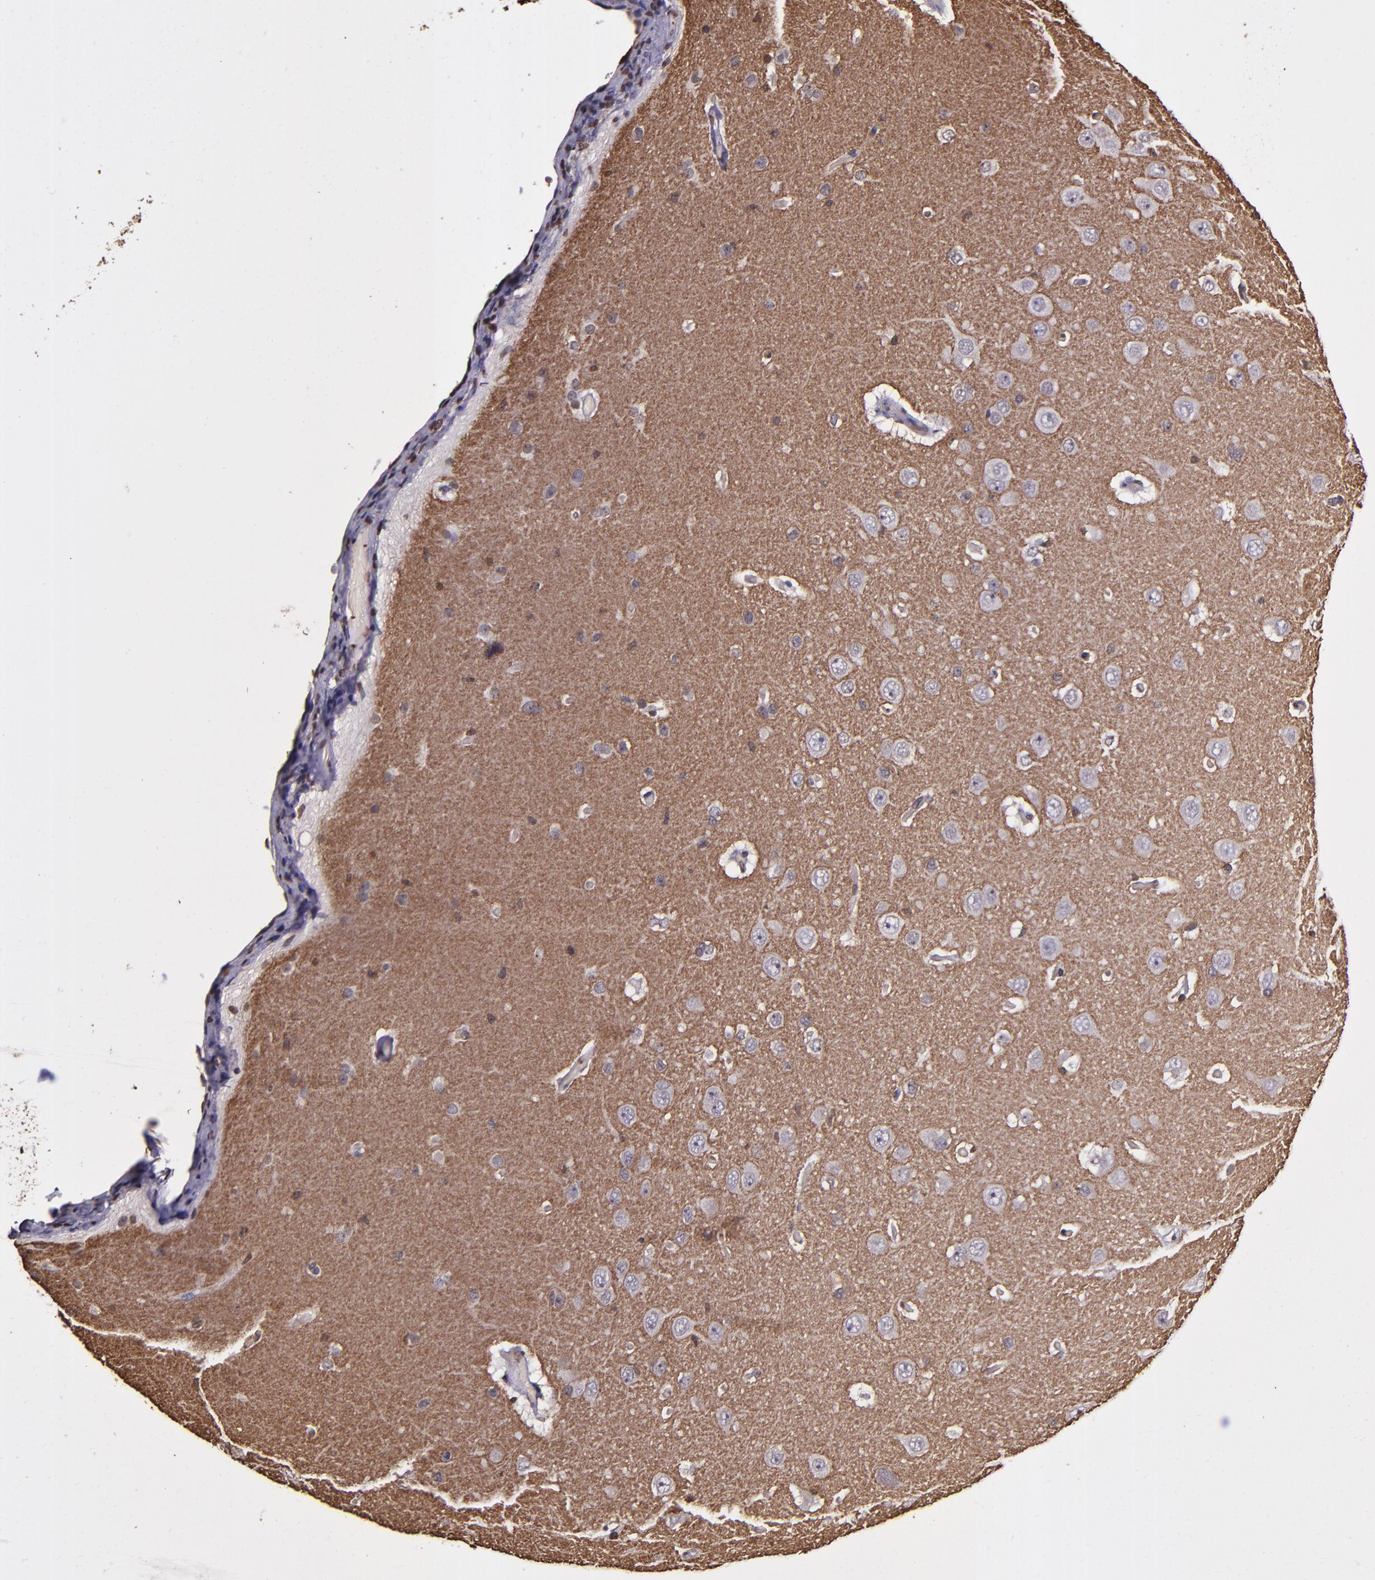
{"staining": {"intensity": "negative", "quantity": "none", "location": "none"}, "tissue": "cerebral cortex", "cell_type": "Endothelial cells", "image_type": "normal", "snomed": [{"axis": "morphology", "description": "Normal tissue, NOS"}, {"axis": "topography", "description": "Cerebral cortex"}], "caption": "IHC of normal cerebral cortex shows no positivity in endothelial cells.", "gene": "SLC2A3", "patient": {"sex": "female", "age": 45}}